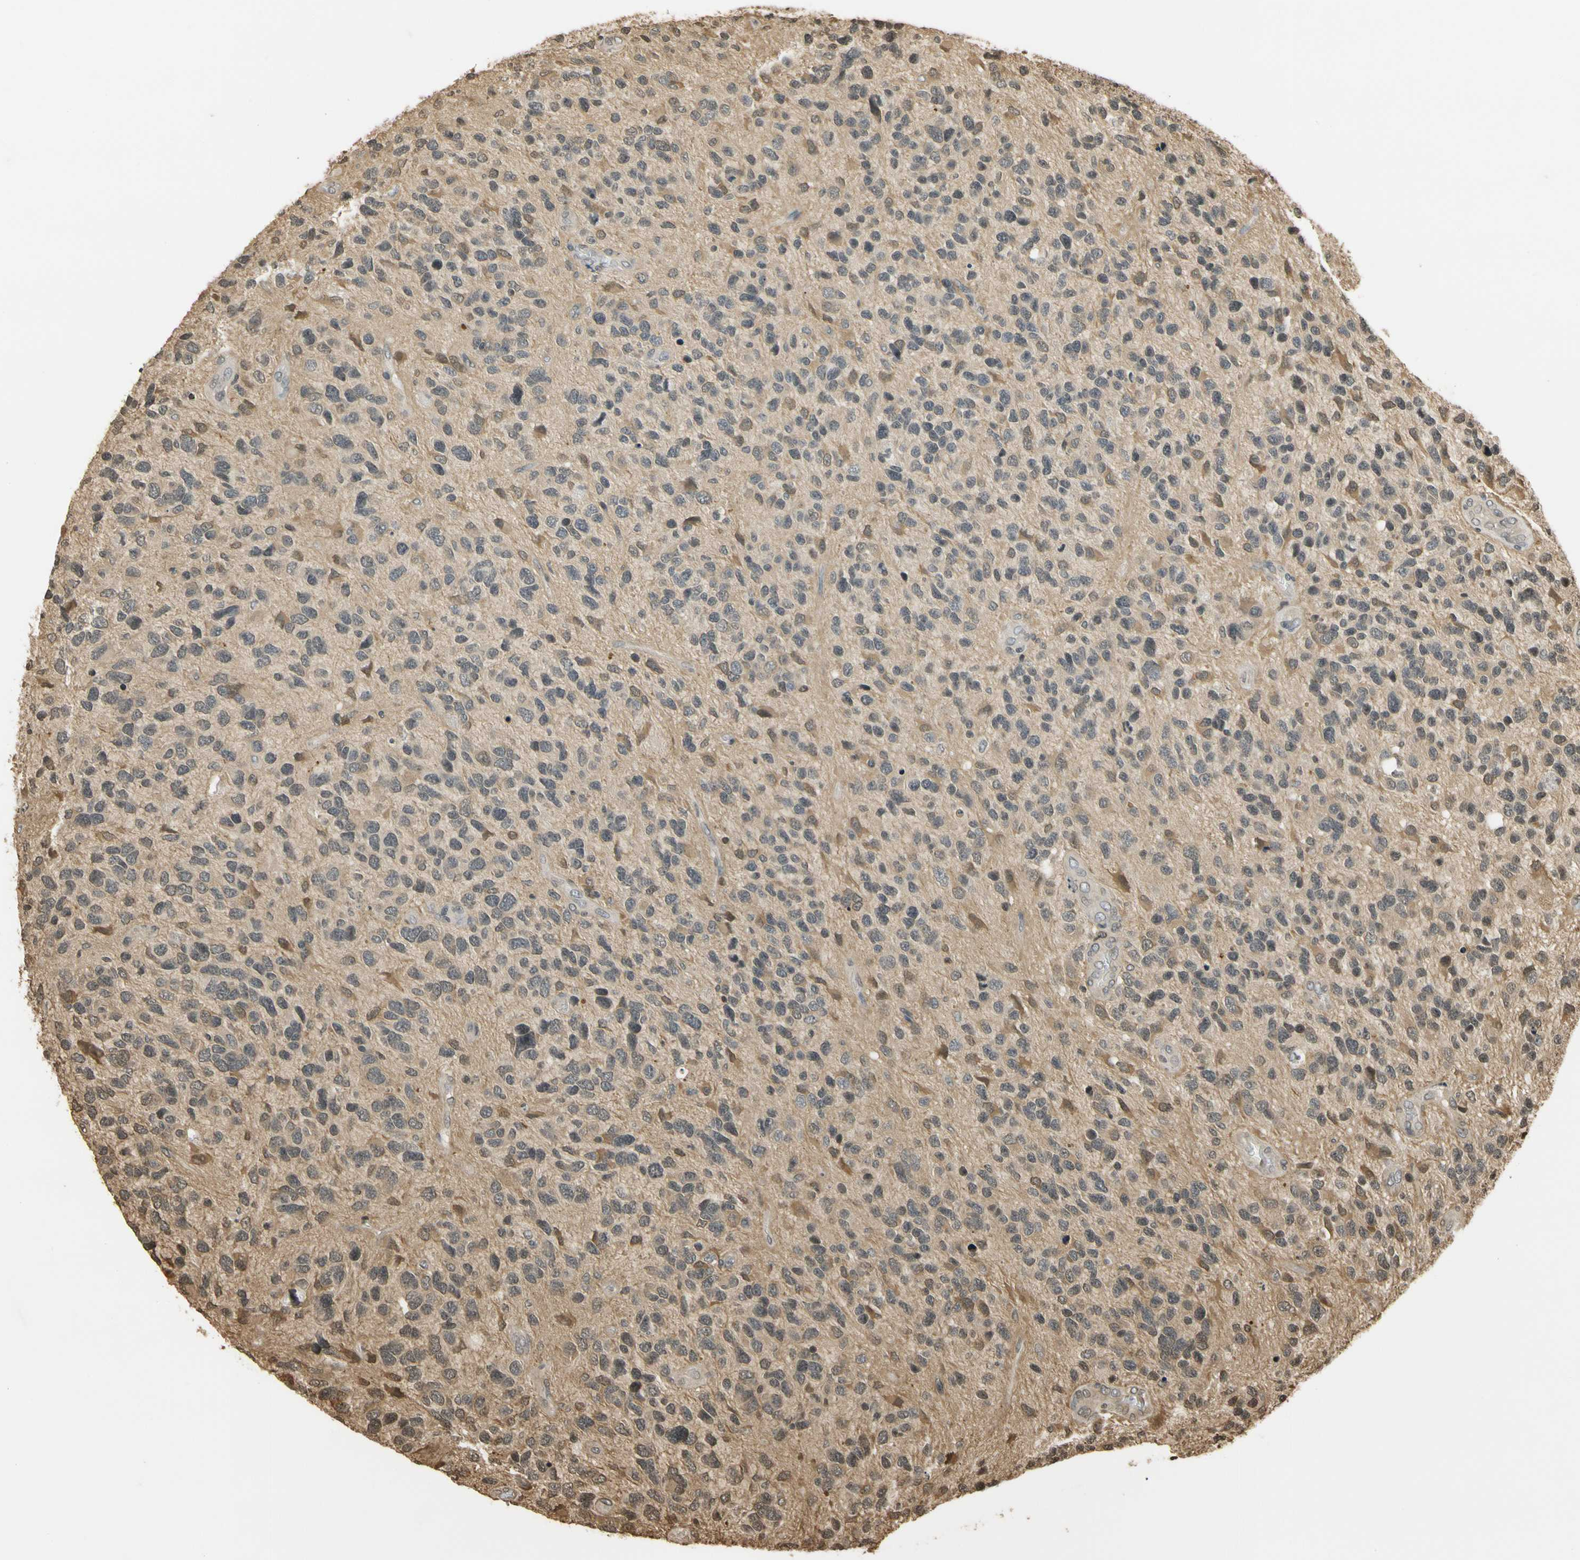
{"staining": {"intensity": "weak", "quantity": ">75%", "location": "cytoplasmic/membranous"}, "tissue": "glioma", "cell_type": "Tumor cells", "image_type": "cancer", "snomed": [{"axis": "morphology", "description": "Glioma, malignant, High grade"}, {"axis": "topography", "description": "Brain"}], "caption": "IHC staining of glioma, which shows low levels of weak cytoplasmic/membranous staining in about >75% of tumor cells indicating weak cytoplasmic/membranous protein positivity. The staining was performed using DAB (3,3'-diaminobenzidine) (brown) for protein detection and nuclei were counterstained in hematoxylin (blue).", "gene": "SOD1", "patient": {"sex": "female", "age": 58}}